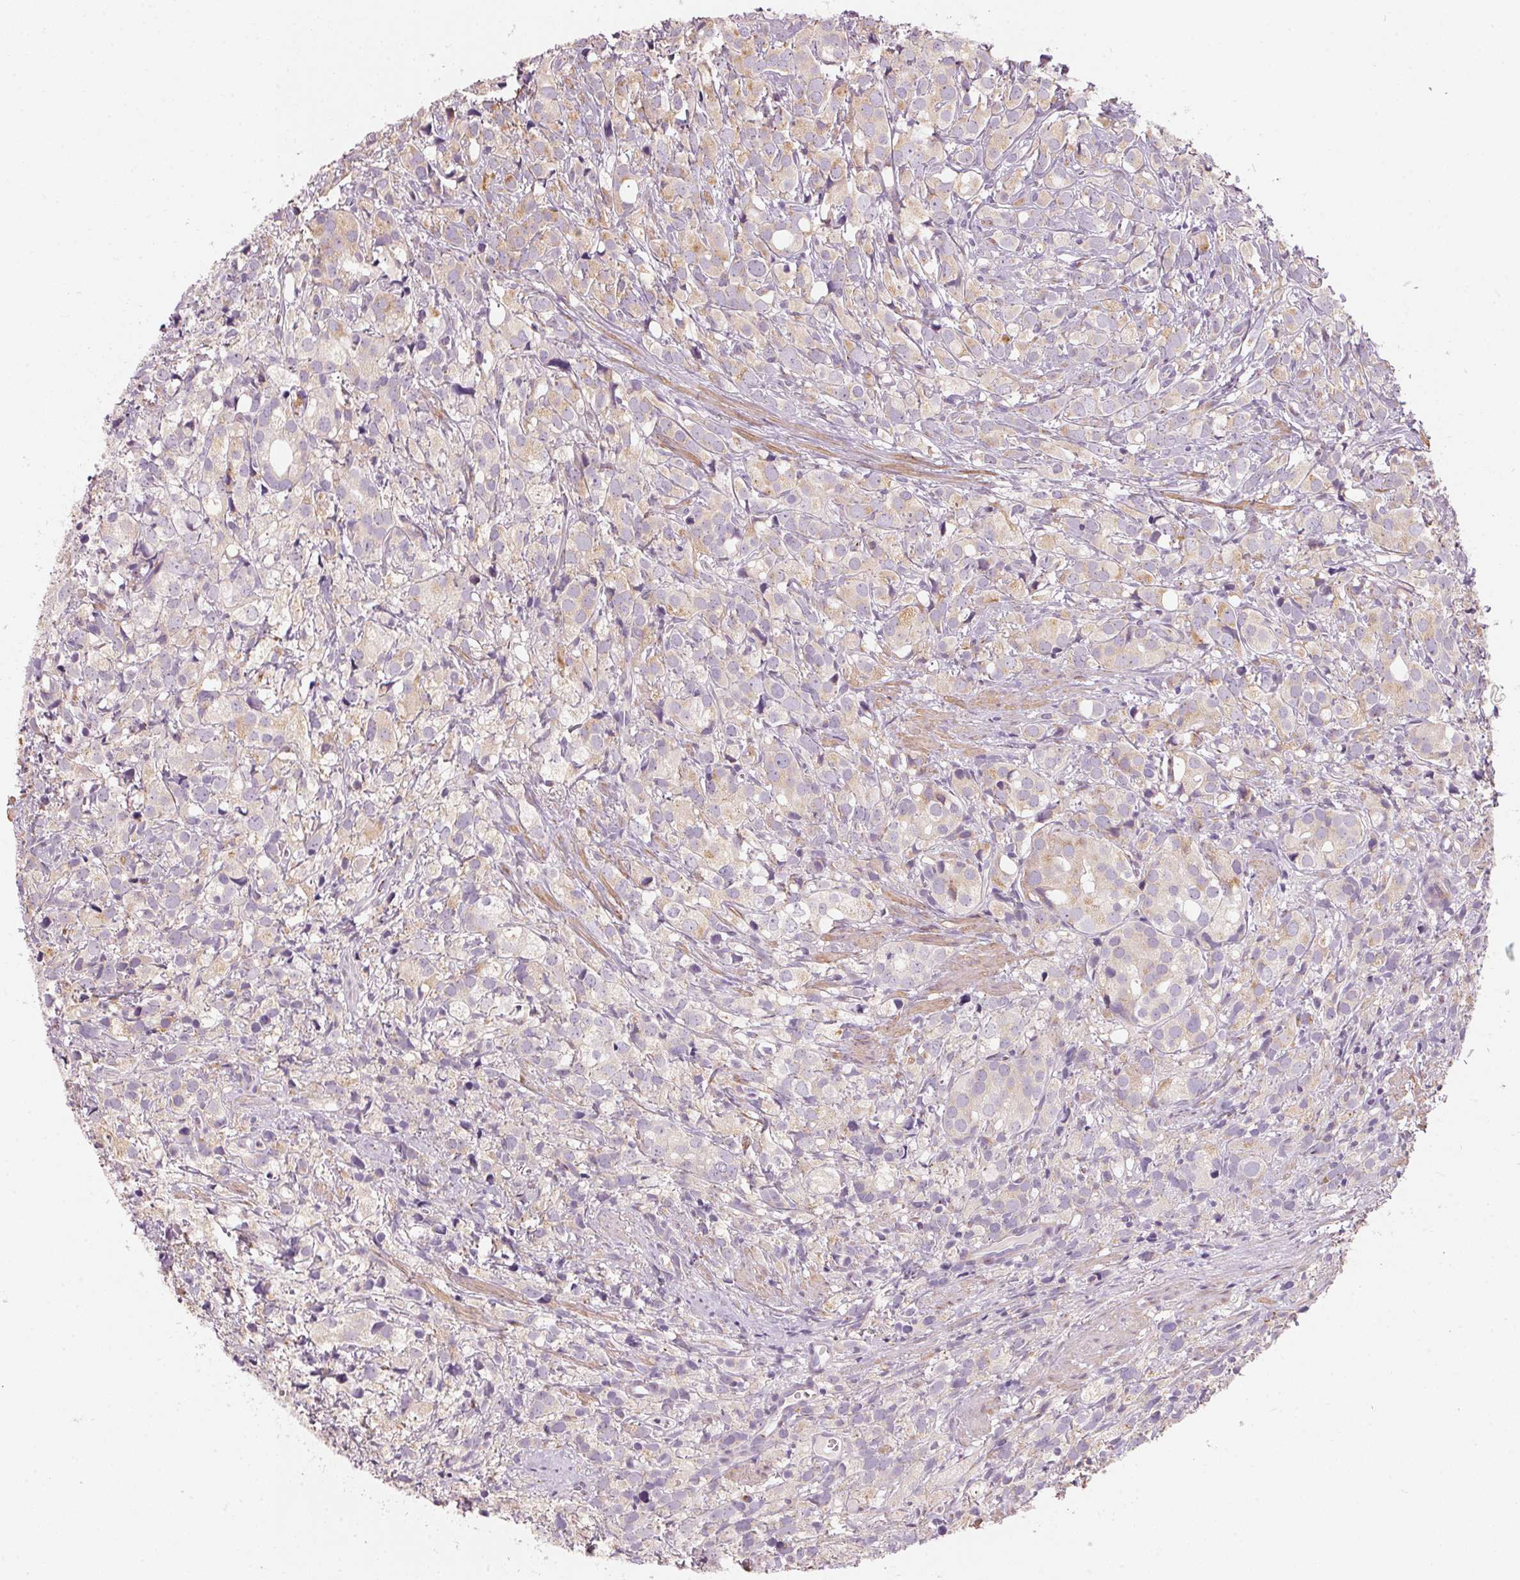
{"staining": {"intensity": "moderate", "quantity": "<25%", "location": "cytoplasmic/membranous"}, "tissue": "prostate cancer", "cell_type": "Tumor cells", "image_type": "cancer", "snomed": [{"axis": "morphology", "description": "Adenocarcinoma, High grade"}, {"axis": "topography", "description": "Prostate"}], "caption": "Protein staining reveals moderate cytoplasmic/membranous expression in approximately <25% of tumor cells in prostate cancer (adenocarcinoma (high-grade)).", "gene": "DRAM2", "patient": {"sex": "male", "age": 86}}